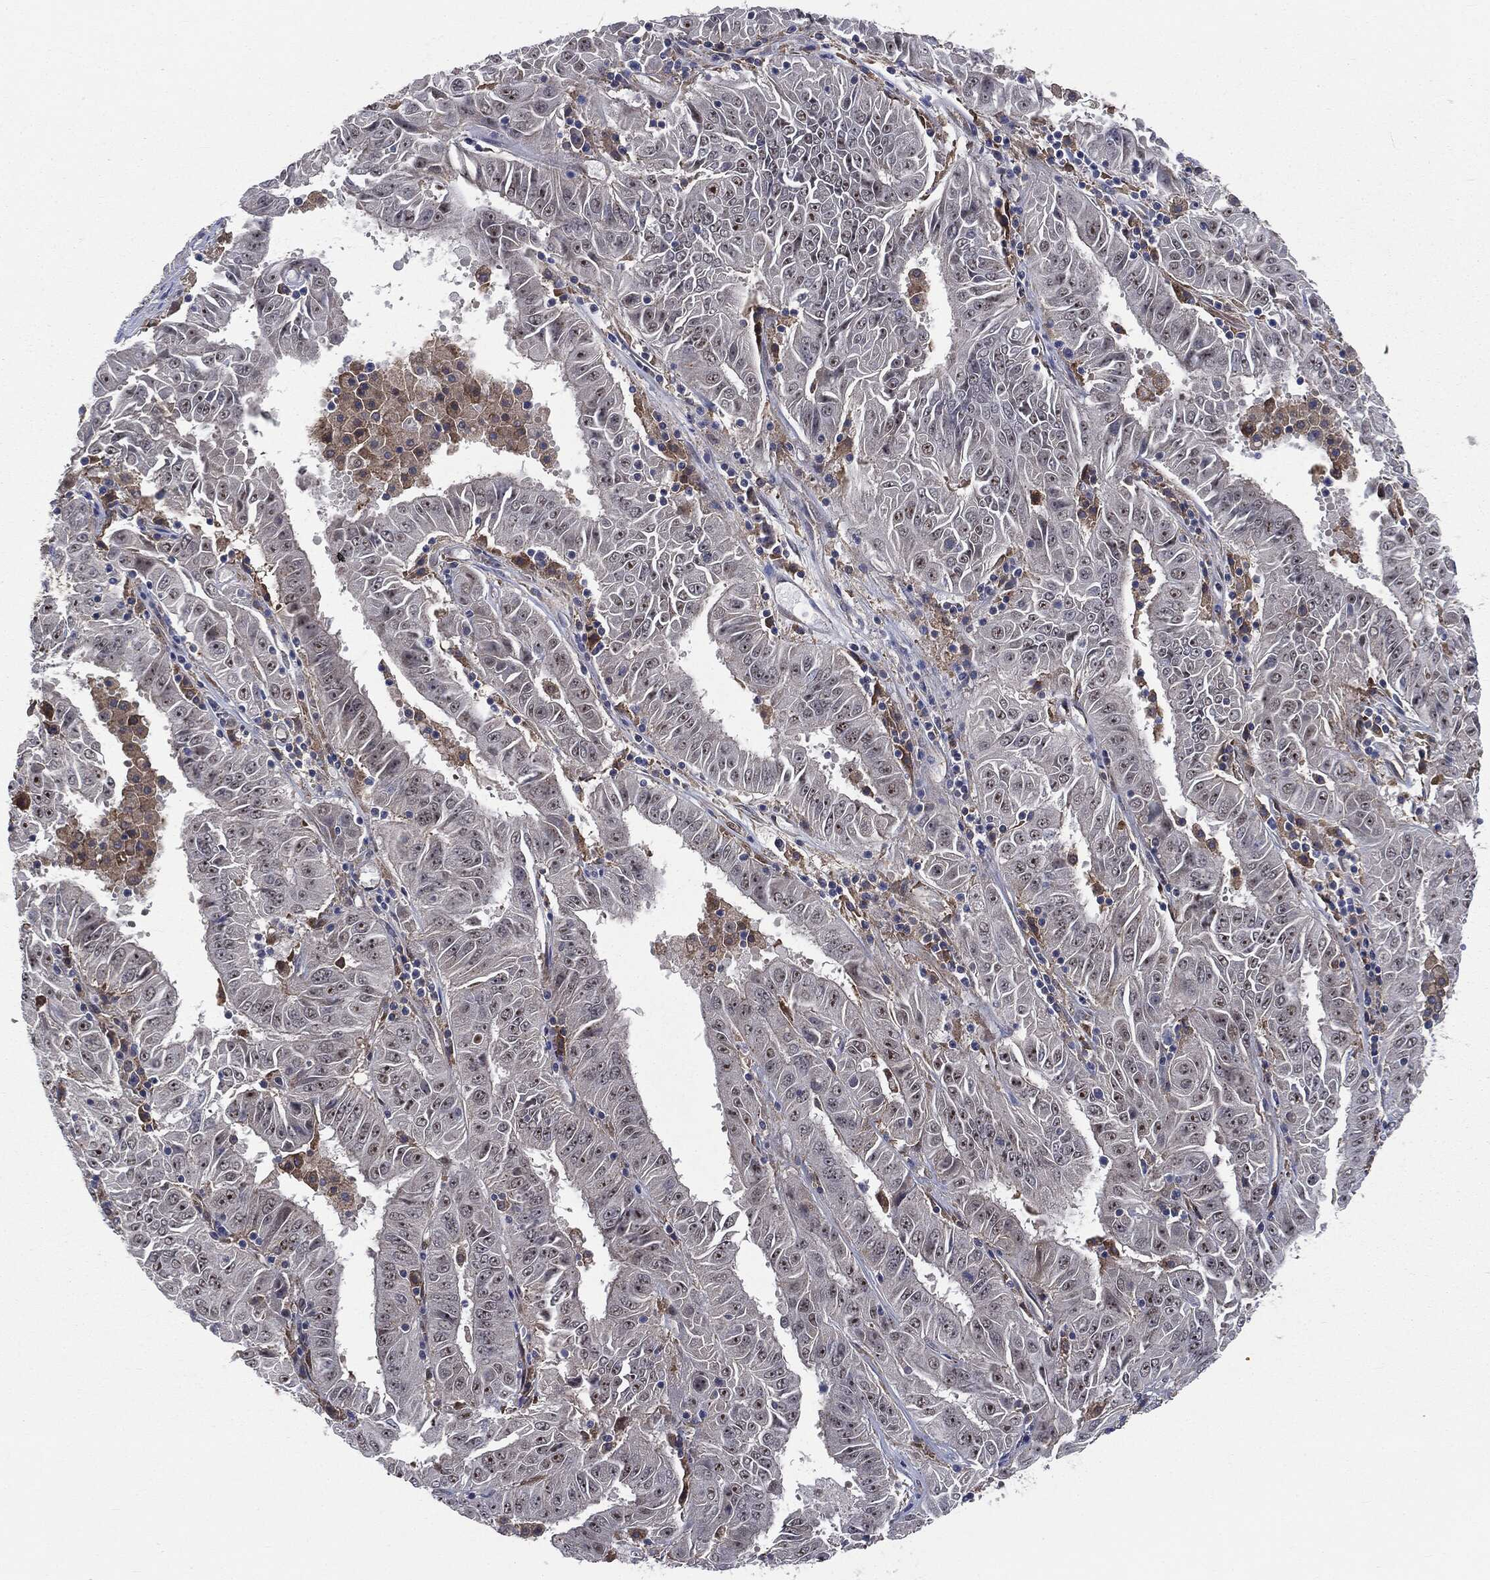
{"staining": {"intensity": "moderate", "quantity": ">75%", "location": "nuclear"}, "tissue": "pancreatic cancer", "cell_type": "Tumor cells", "image_type": "cancer", "snomed": [{"axis": "morphology", "description": "Adenocarcinoma, NOS"}, {"axis": "topography", "description": "Pancreas"}], "caption": "Pancreatic cancer stained for a protein (brown) reveals moderate nuclear positive staining in about >75% of tumor cells.", "gene": "TRMT1L", "patient": {"sex": "male", "age": 63}}